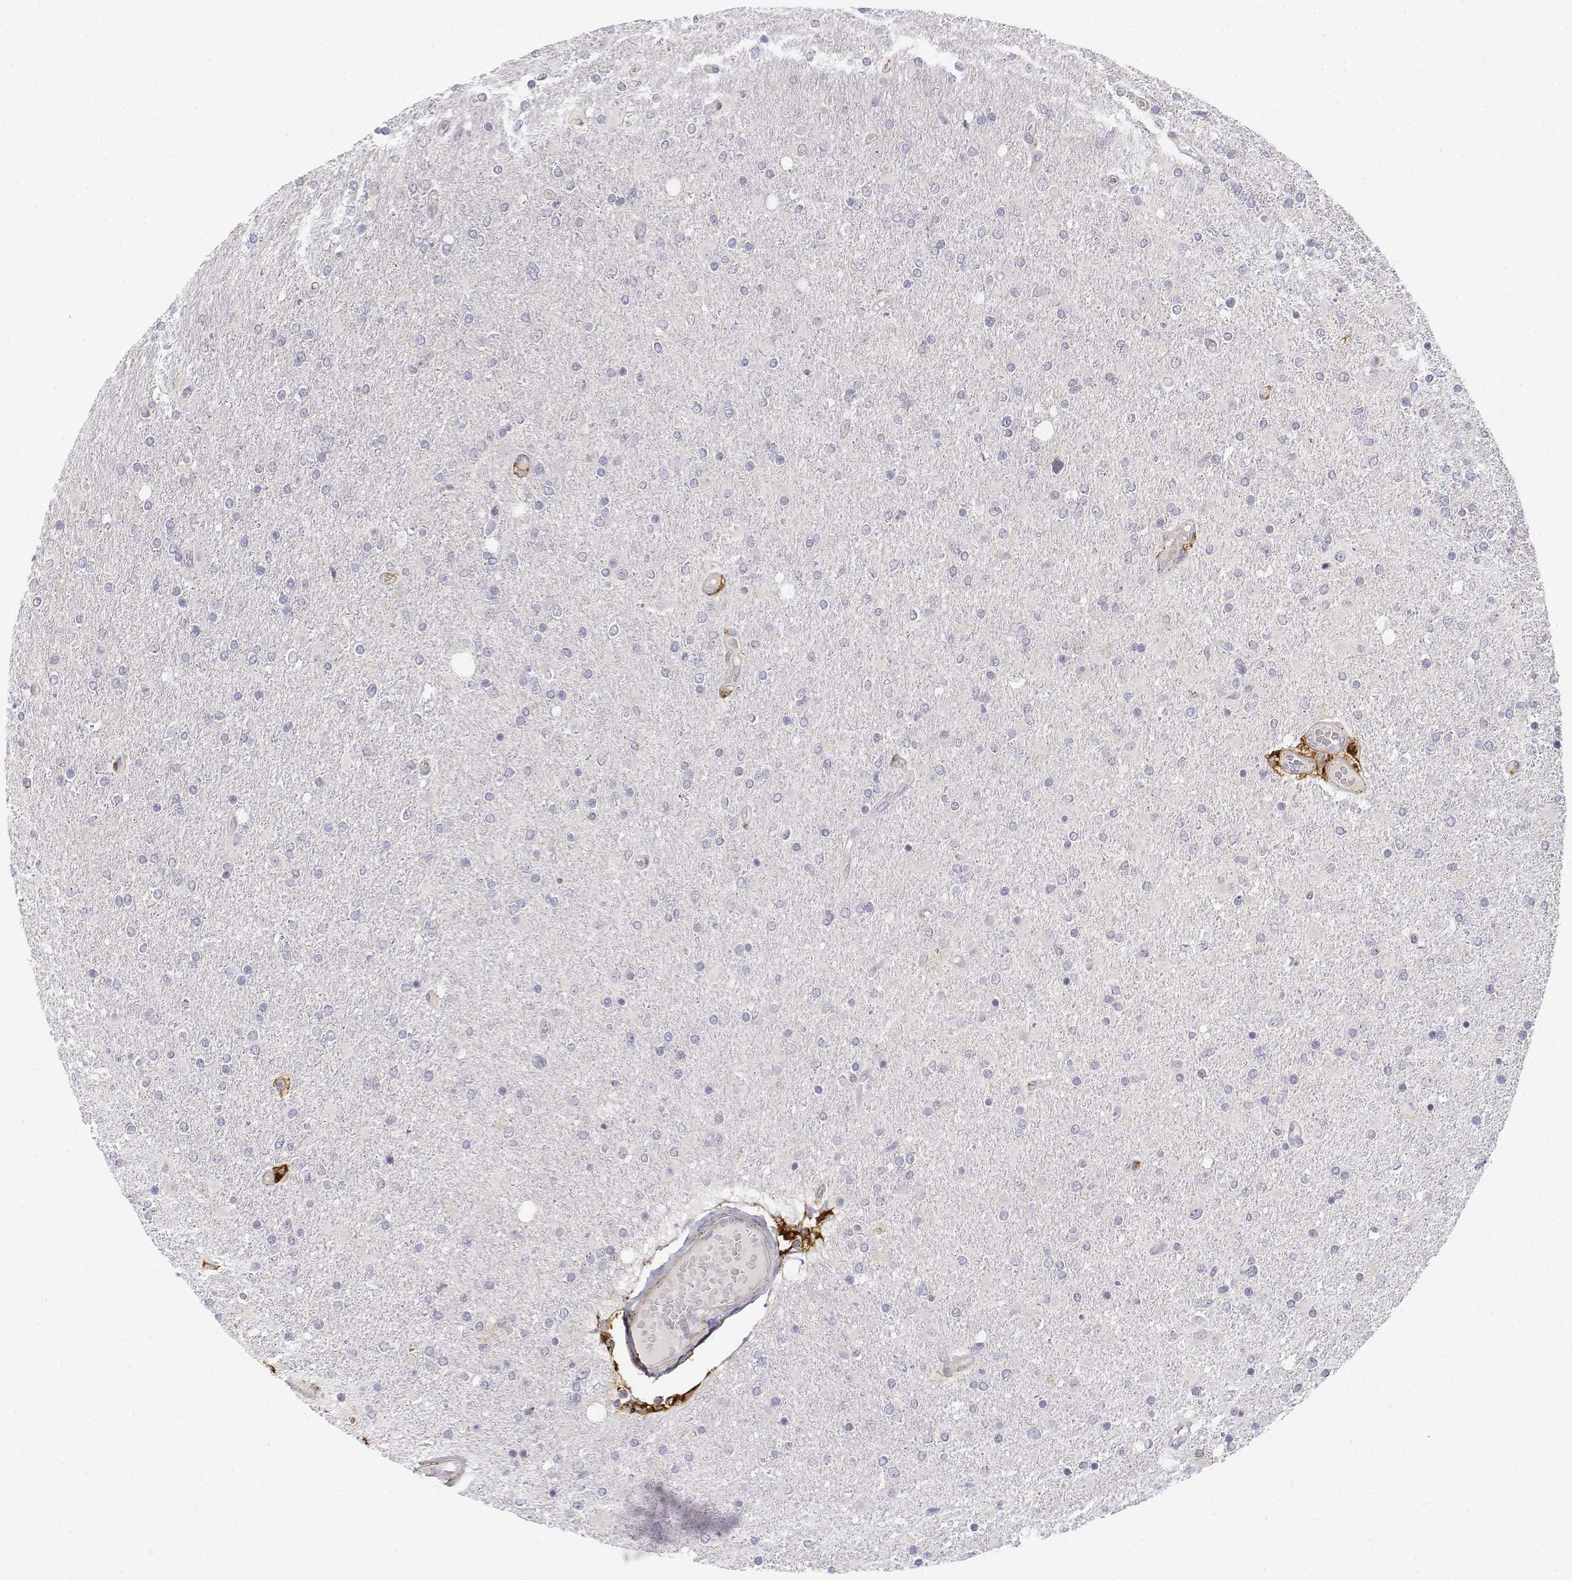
{"staining": {"intensity": "negative", "quantity": "none", "location": "none"}, "tissue": "glioma", "cell_type": "Tumor cells", "image_type": "cancer", "snomed": [{"axis": "morphology", "description": "Glioma, malignant, High grade"}, {"axis": "topography", "description": "Cerebral cortex"}], "caption": "DAB immunohistochemical staining of human glioma displays no significant staining in tumor cells. (Stains: DAB IHC with hematoxylin counter stain, Microscopy: brightfield microscopy at high magnification).", "gene": "CD14", "patient": {"sex": "male", "age": 70}}